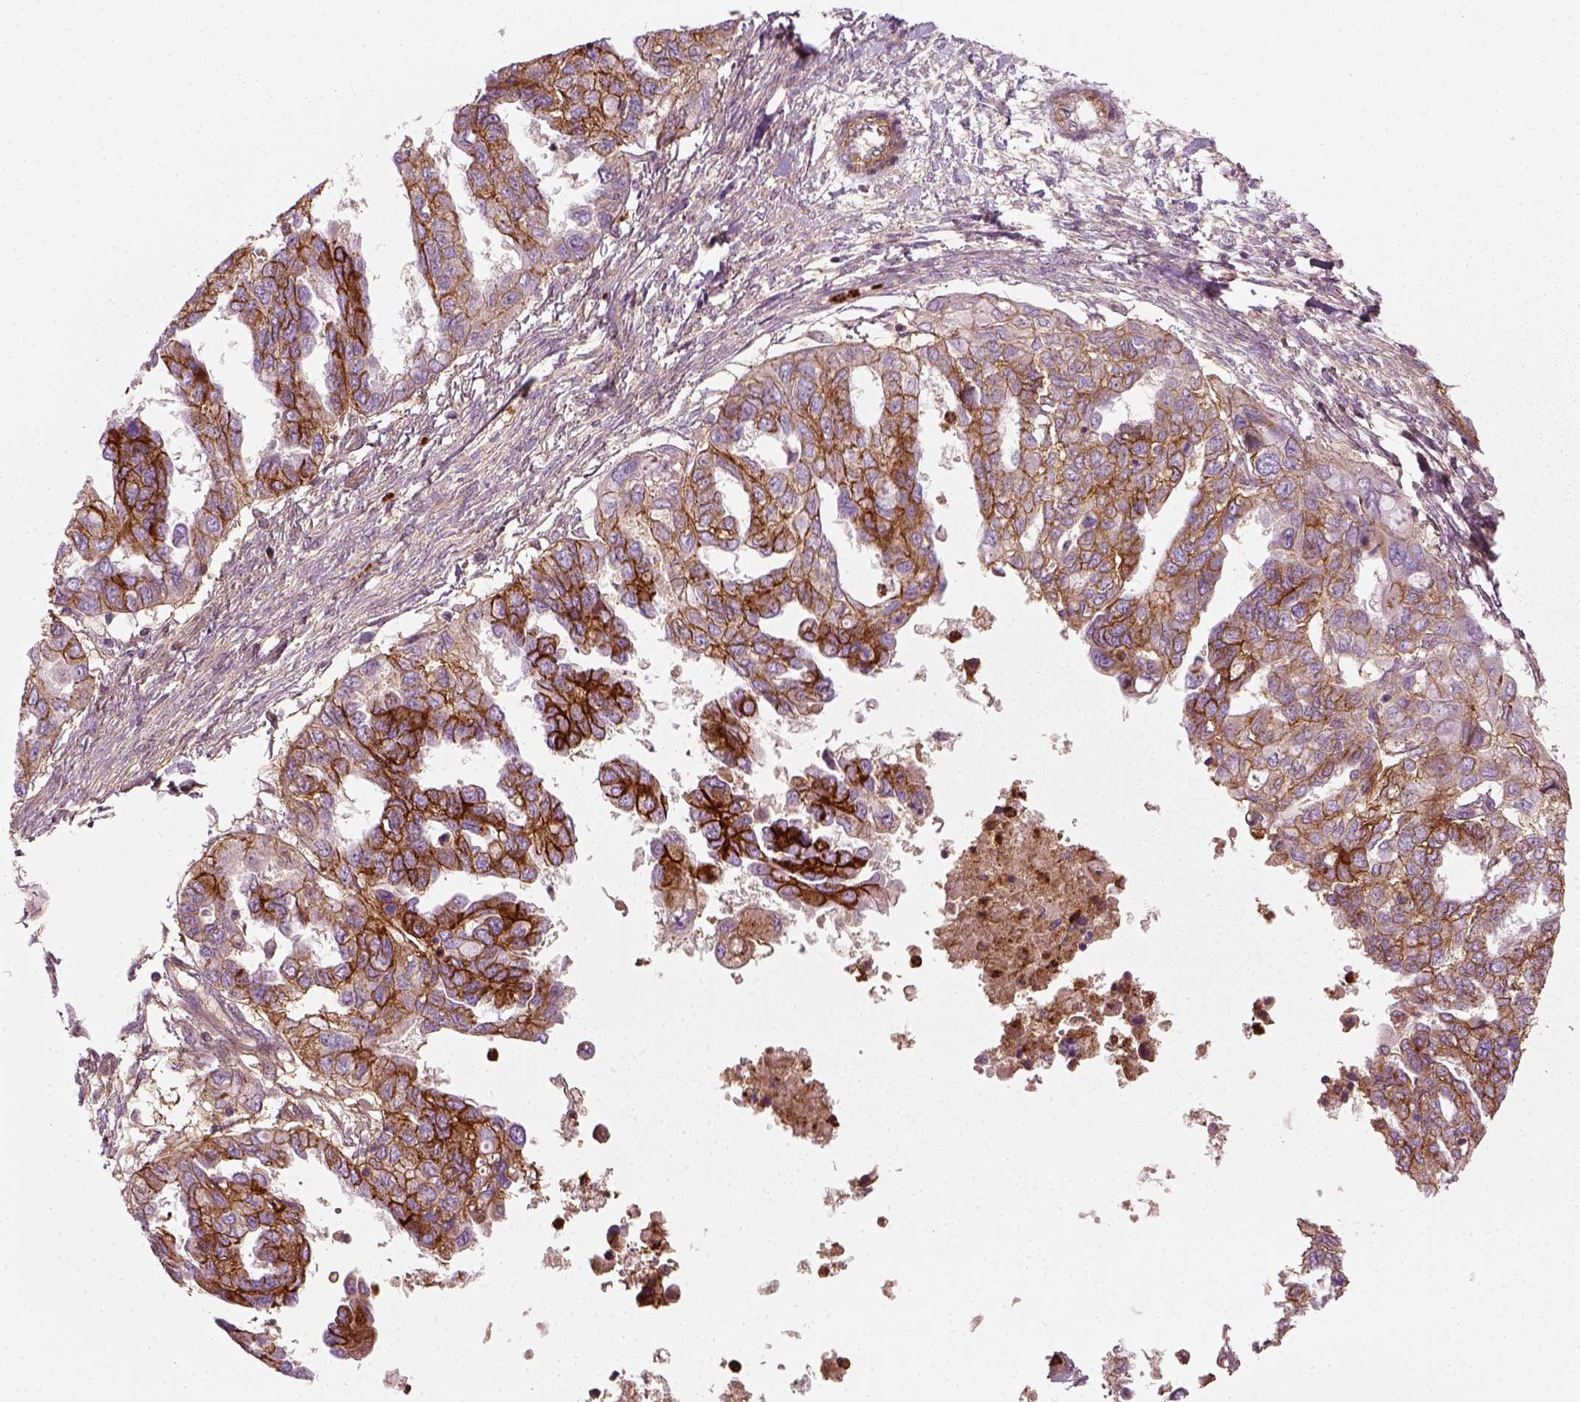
{"staining": {"intensity": "strong", "quantity": ">75%", "location": "cytoplasmic/membranous"}, "tissue": "ovarian cancer", "cell_type": "Tumor cells", "image_type": "cancer", "snomed": [{"axis": "morphology", "description": "Cystadenocarcinoma, serous, NOS"}, {"axis": "topography", "description": "Ovary"}], "caption": "The immunohistochemical stain labels strong cytoplasmic/membranous staining in tumor cells of ovarian serous cystadenocarcinoma tissue.", "gene": "NPTN", "patient": {"sex": "female", "age": 53}}